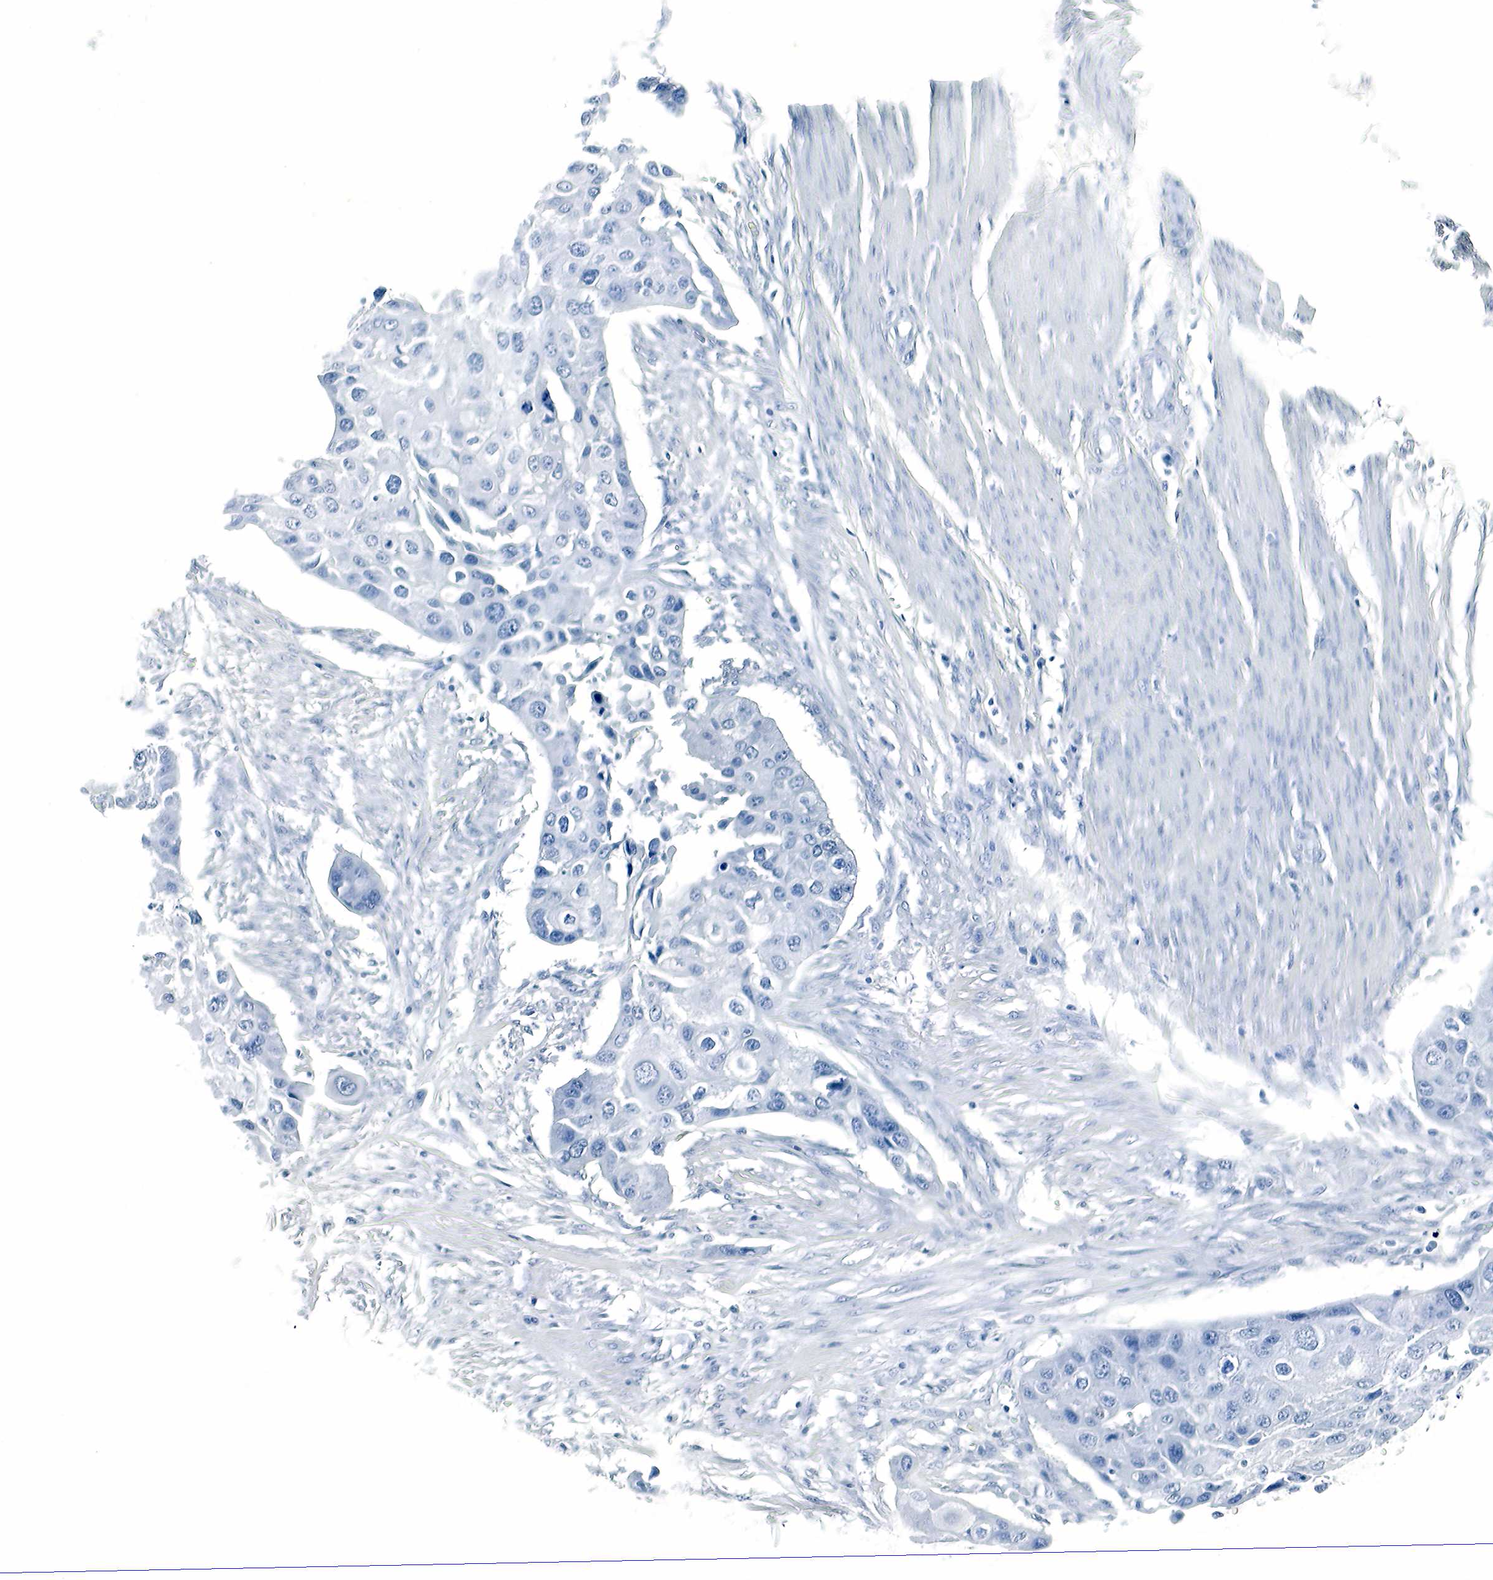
{"staining": {"intensity": "negative", "quantity": "none", "location": "none"}, "tissue": "urothelial cancer", "cell_type": "Tumor cells", "image_type": "cancer", "snomed": [{"axis": "morphology", "description": "Urothelial carcinoma, High grade"}, {"axis": "topography", "description": "Urinary bladder"}], "caption": "The photomicrograph displays no significant positivity in tumor cells of urothelial cancer.", "gene": "GCG", "patient": {"sex": "male", "age": 55}}